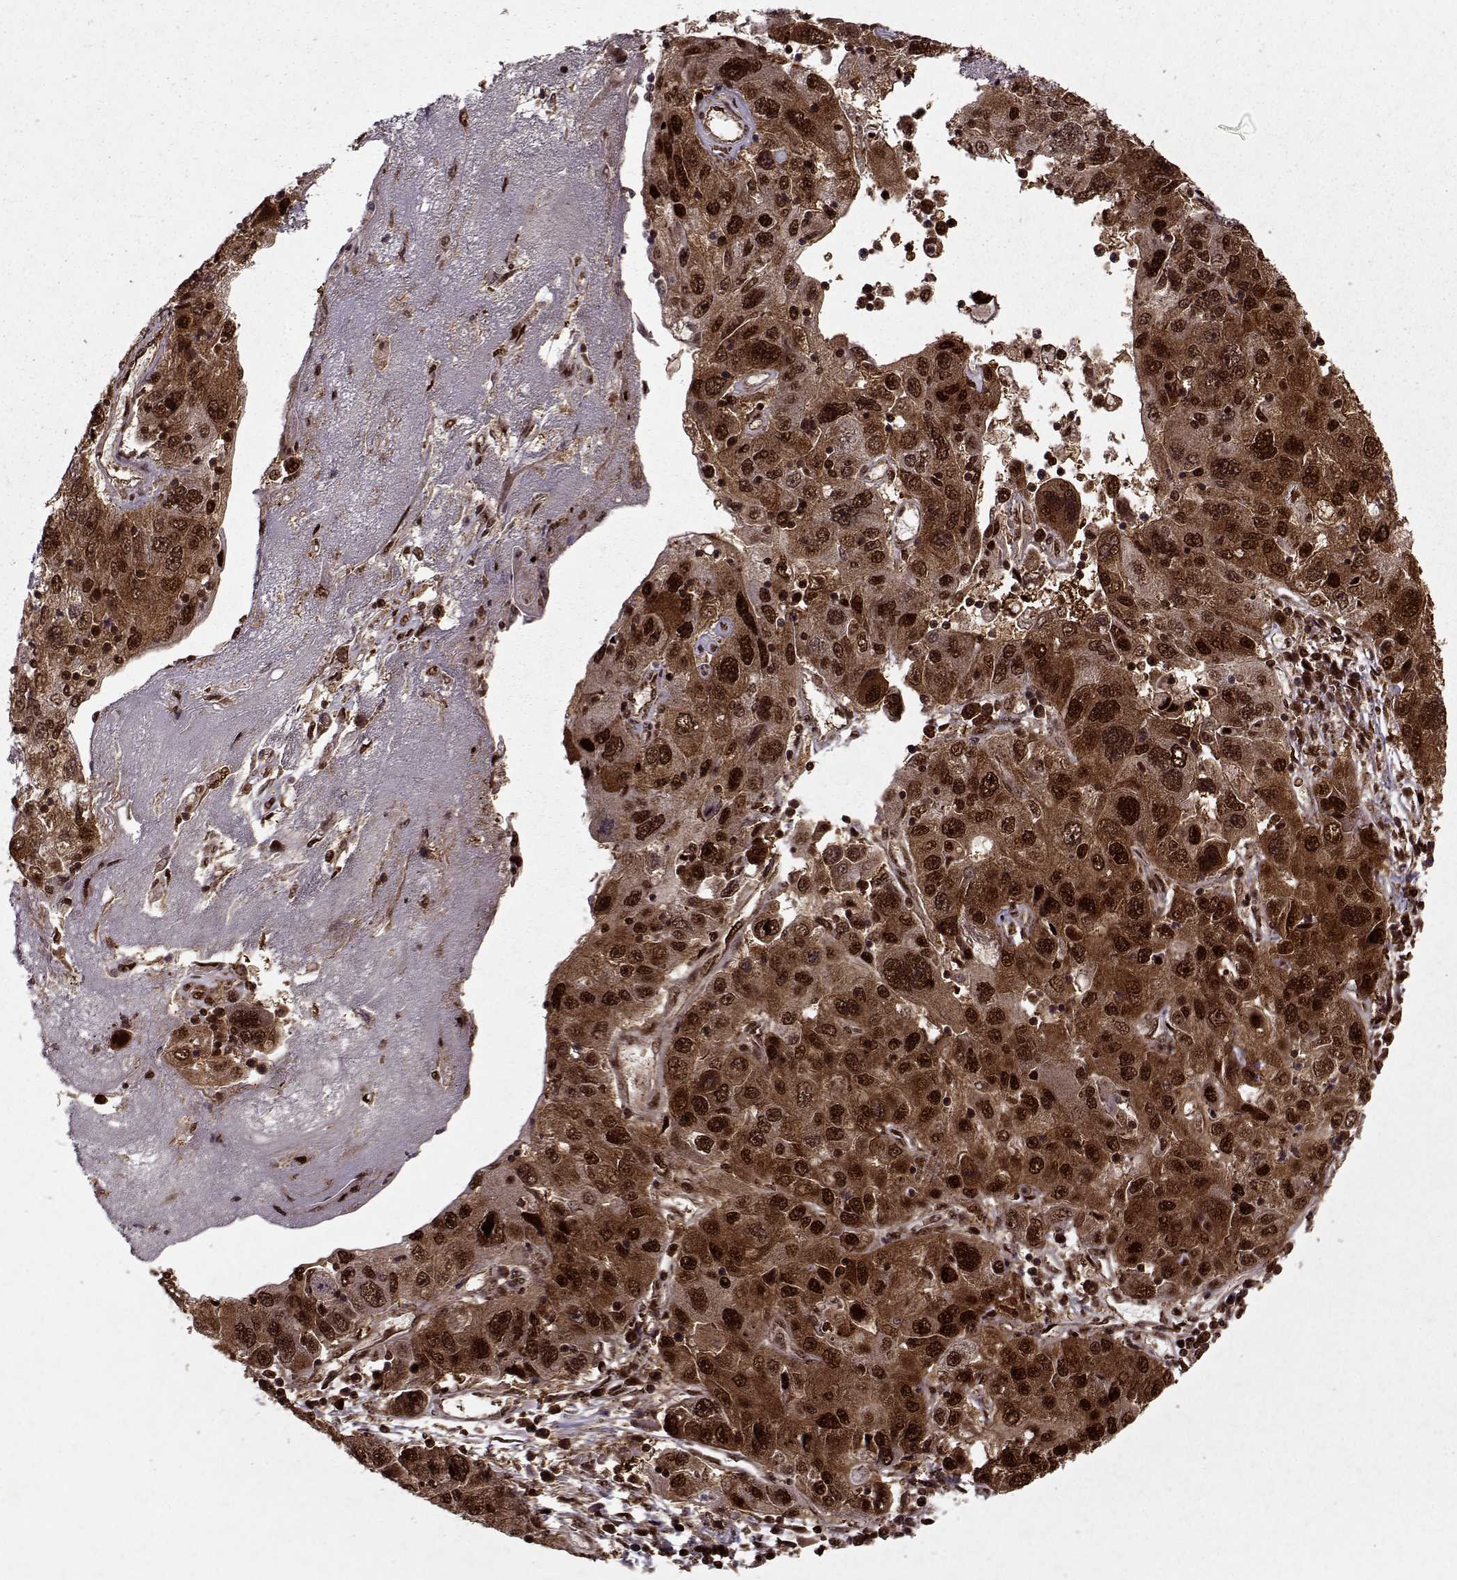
{"staining": {"intensity": "strong", "quantity": "25%-75%", "location": "cytoplasmic/membranous,nuclear"}, "tissue": "stomach cancer", "cell_type": "Tumor cells", "image_type": "cancer", "snomed": [{"axis": "morphology", "description": "Adenocarcinoma, NOS"}, {"axis": "topography", "description": "Stomach"}], "caption": "Stomach cancer stained for a protein exhibits strong cytoplasmic/membranous and nuclear positivity in tumor cells.", "gene": "PSMA7", "patient": {"sex": "male", "age": 56}}